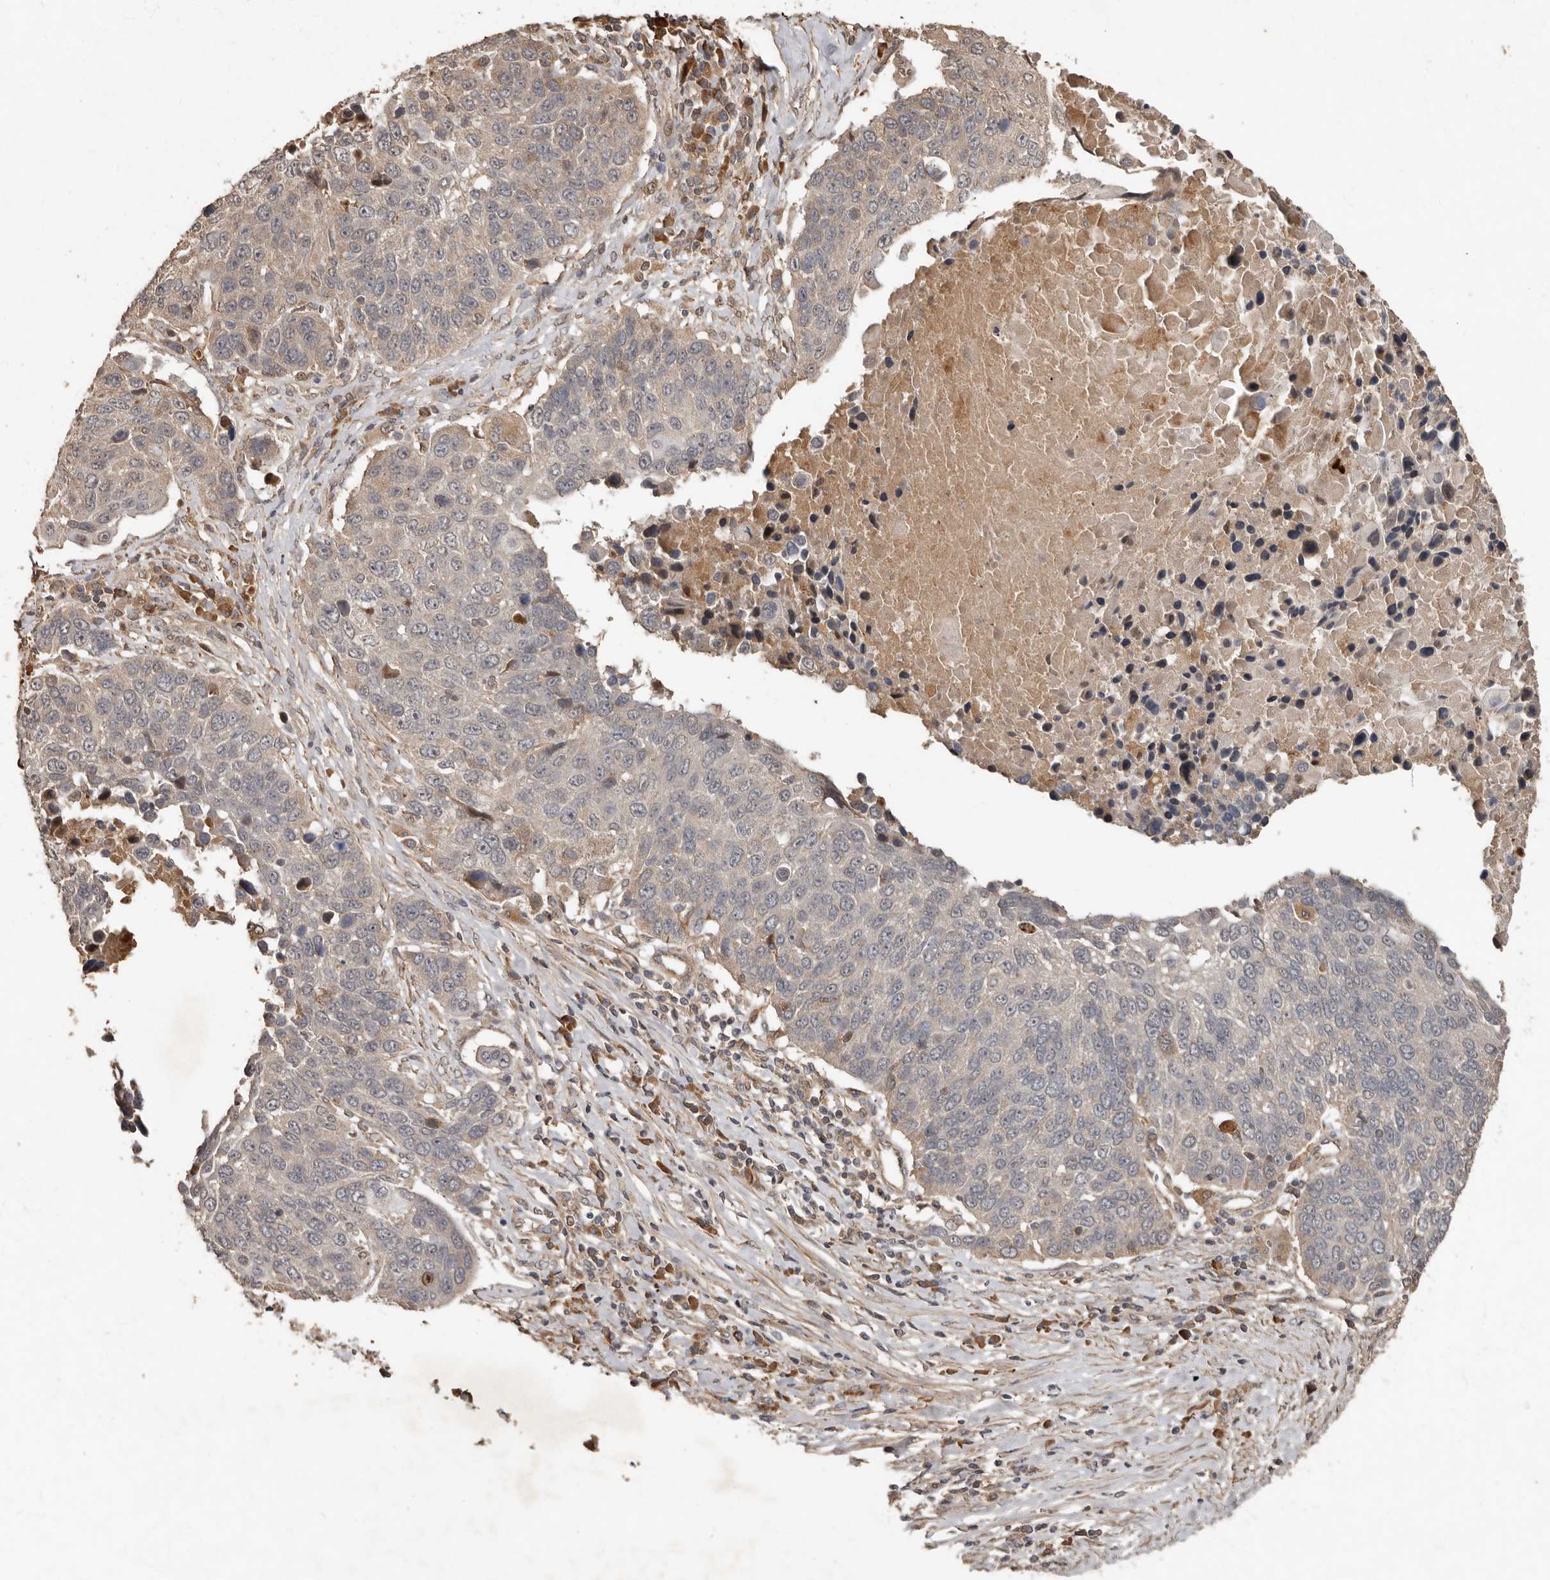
{"staining": {"intensity": "weak", "quantity": "<25%", "location": "cytoplasmic/membranous"}, "tissue": "lung cancer", "cell_type": "Tumor cells", "image_type": "cancer", "snomed": [{"axis": "morphology", "description": "Squamous cell carcinoma, NOS"}, {"axis": "topography", "description": "Lung"}], "caption": "Immunohistochemistry (IHC) of lung cancer exhibits no positivity in tumor cells.", "gene": "KIF26B", "patient": {"sex": "male", "age": 66}}